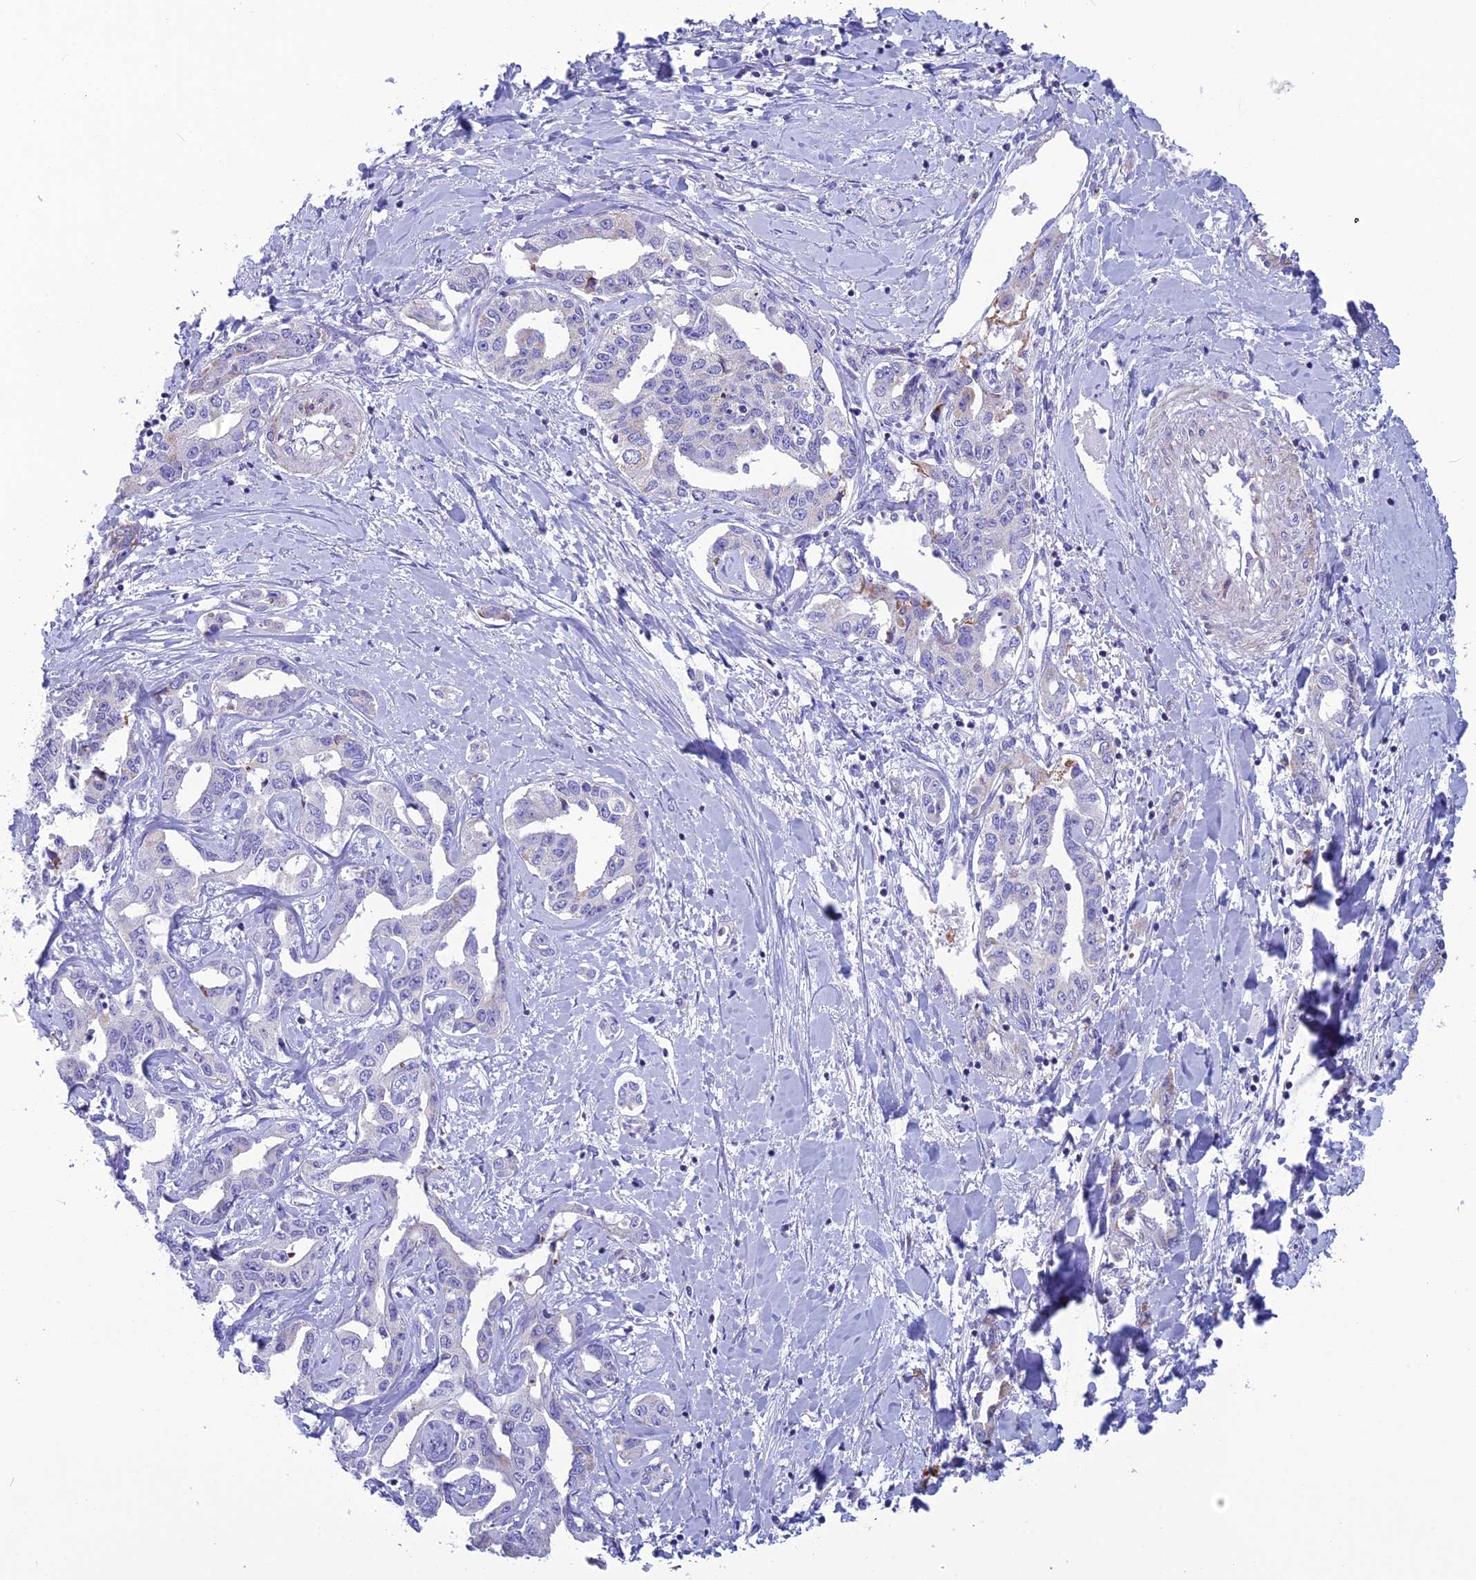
{"staining": {"intensity": "negative", "quantity": "none", "location": "none"}, "tissue": "liver cancer", "cell_type": "Tumor cells", "image_type": "cancer", "snomed": [{"axis": "morphology", "description": "Cholangiocarcinoma"}, {"axis": "topography", "description": "Liver"}], "caption": "Immunohistochemistry (IHC) of human liver cholangiocarcinoma displays no expression in tumor cells. Nuclei are stained in blue.", "gene": "POMGNT1", "patient": {"sex": "male", "age": 59}}